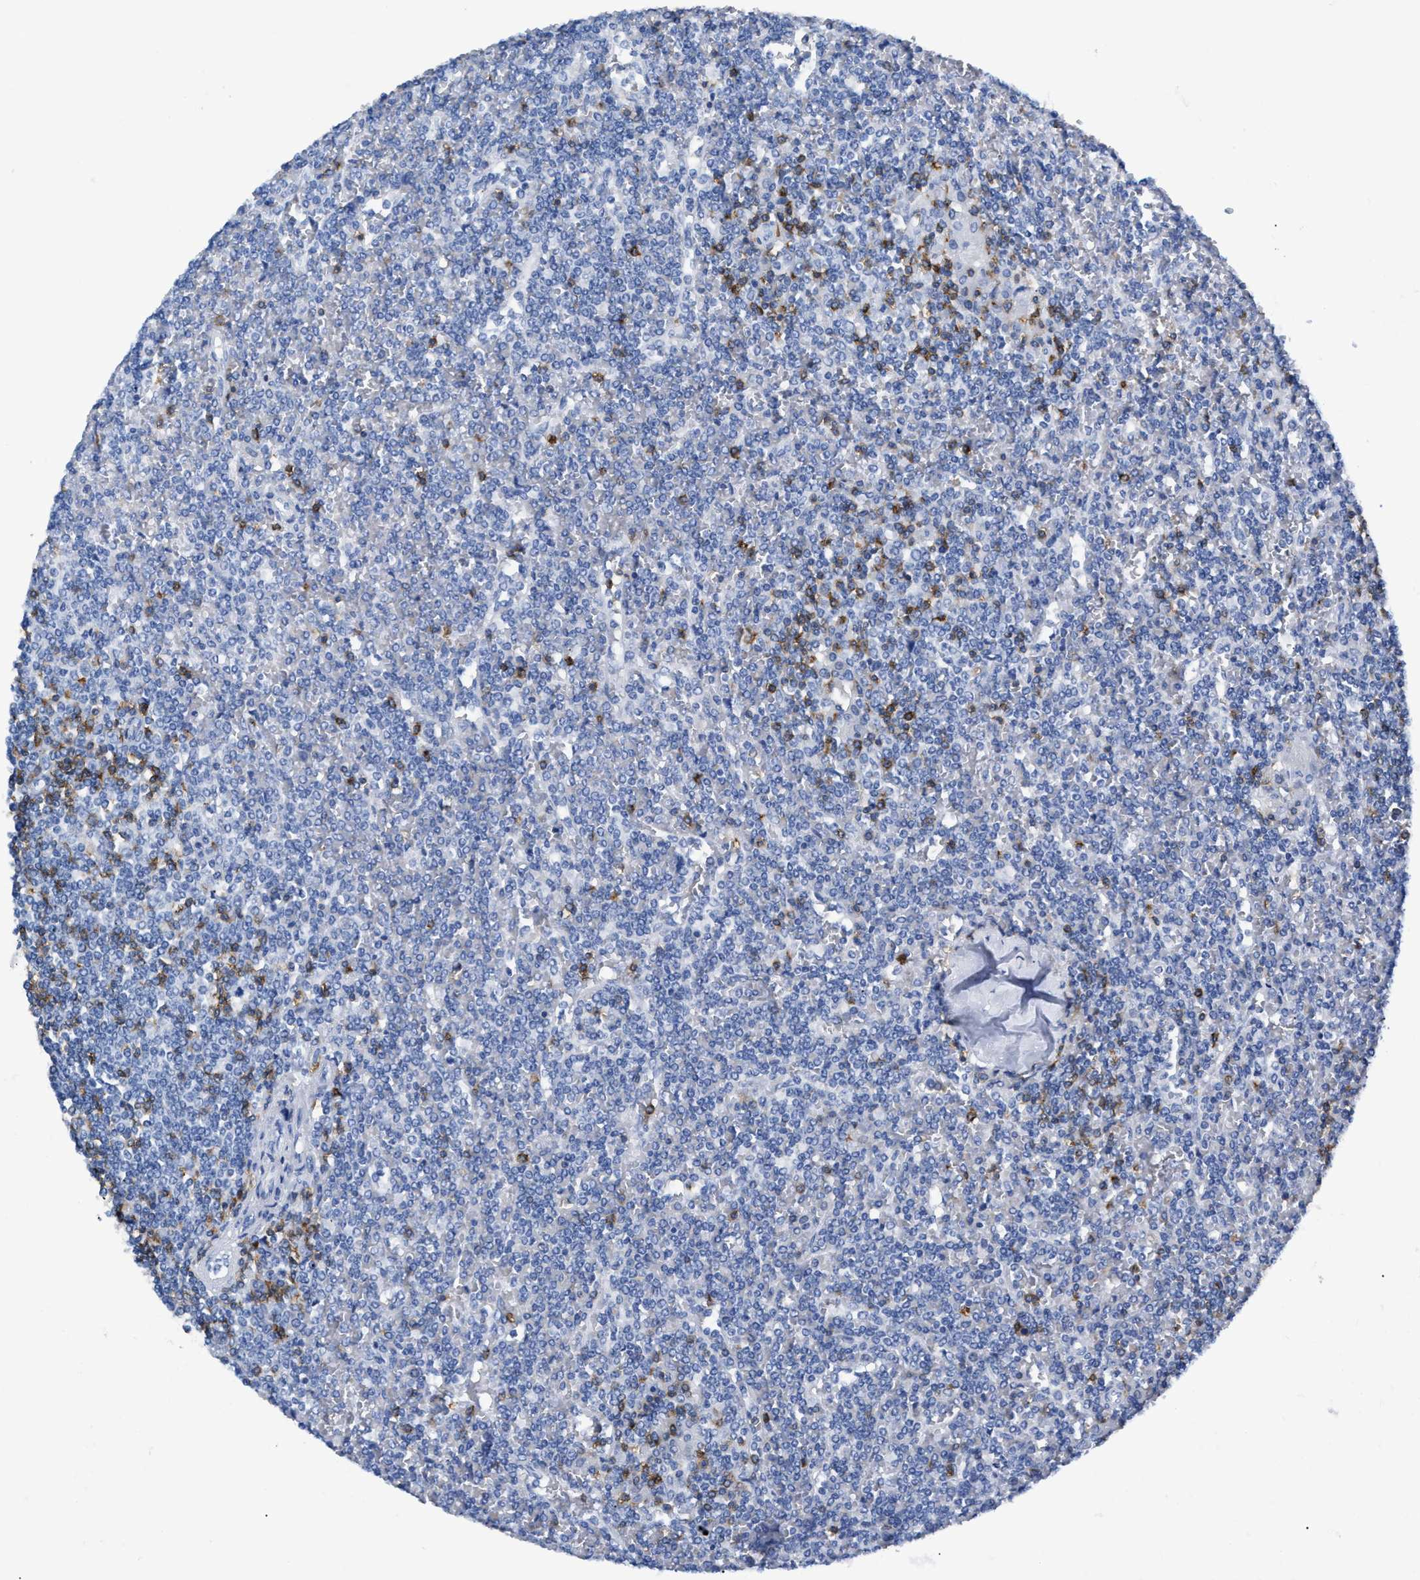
{"staining": {"intensity": "negative", "quantity": "none", "location": "none"}, "tissue": "lymphoma", "cell_type": "Tumor cells", "image_type": "cancer", "snomed": [{"axis": "morphology", "description": "Malignant lymphoma, non-Hodgkin's type, Low grade"}, {"axis": "topography", "description": "Spleen"}], "caption": "Immunohistochemistry micrograph of lymphoma stained for a protein (brown), which shows no positivity in tumor cells.", "gene": "CD5", "patient": {"sex": "female", "age": 19}}